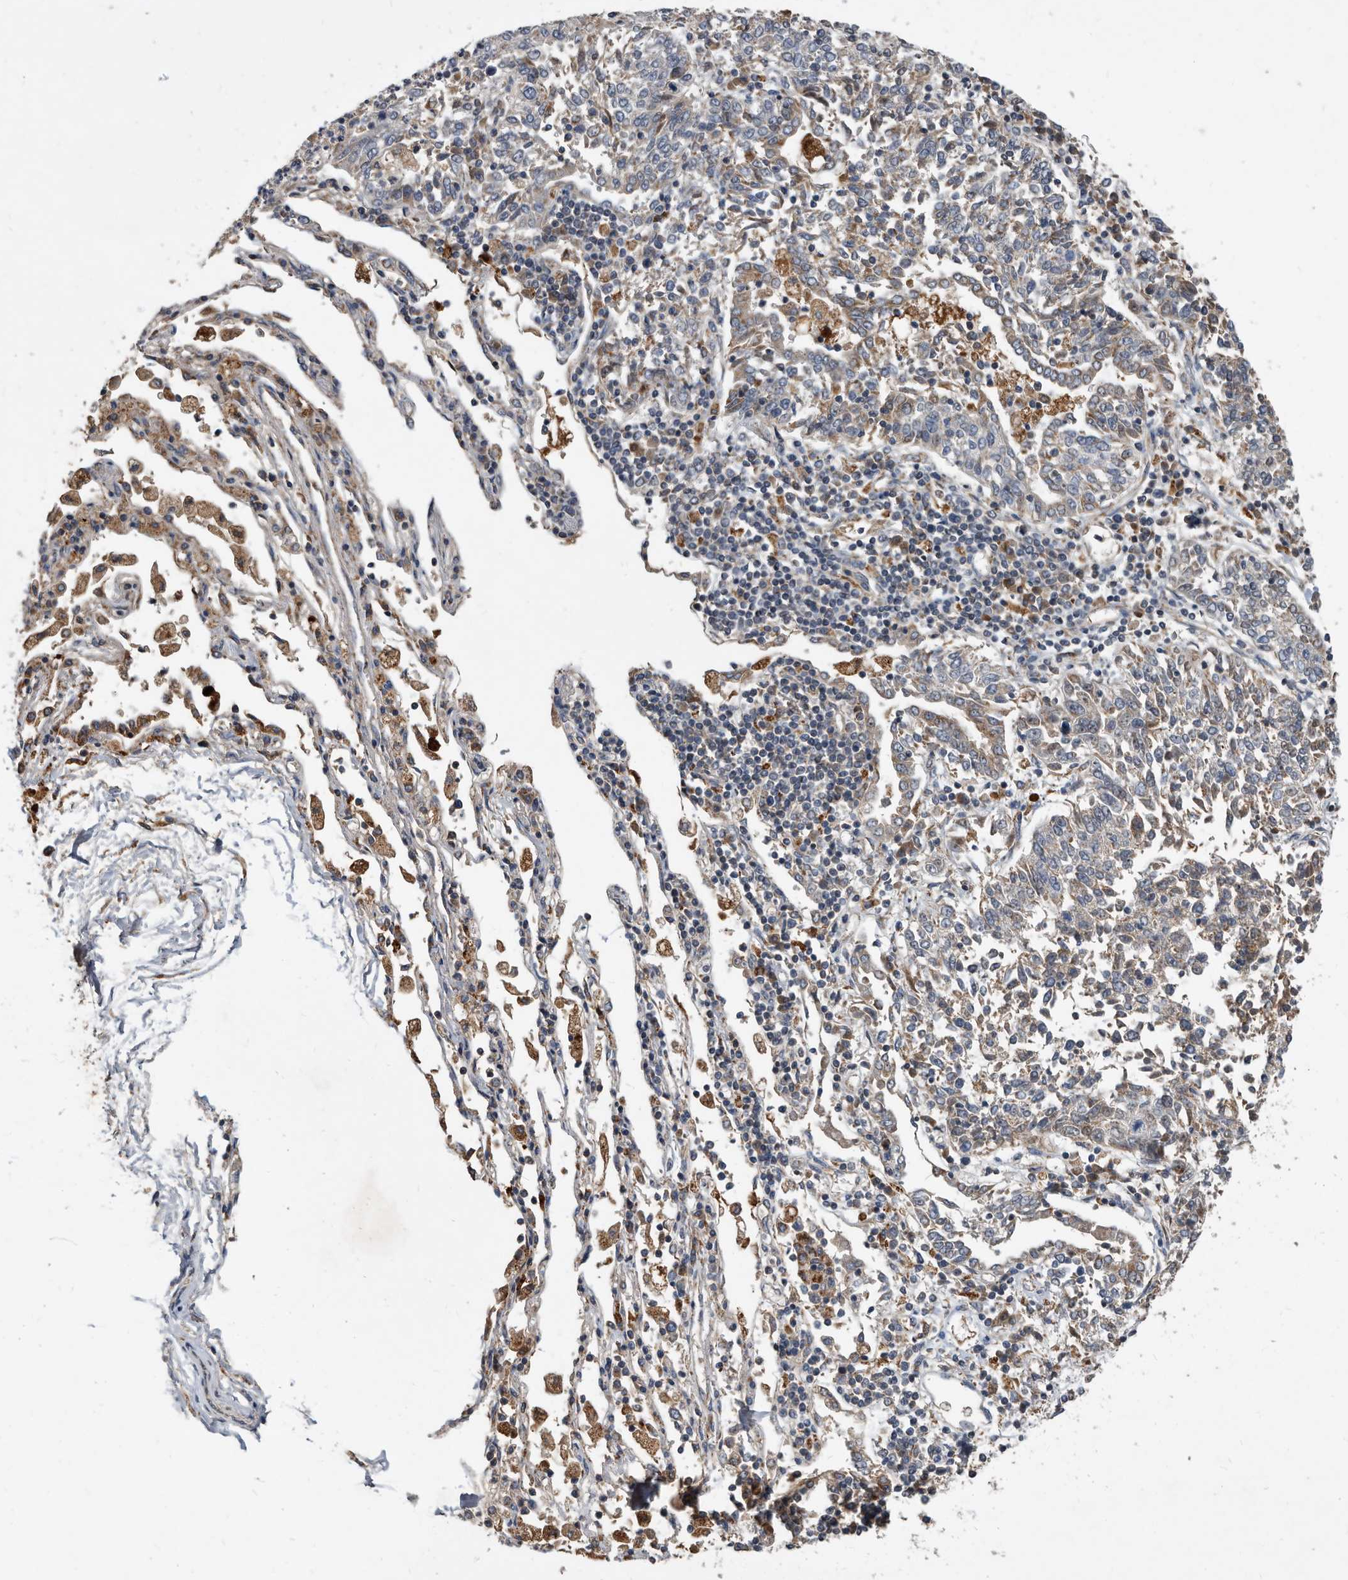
{"staining": {"intensity": "negative", "quantity": "none", "location": "none"}, "tissue": "lung cancer", "cell_type": "Tumor cells", "image_type": "cancer", "snomed": [{"axis": "morphology", "description": "Normal tissue, NOS"}, {"axis": "morphology", "description": "Squamous cell carcinoma, NOS"}, {"axis": "topography", "description": "Cartilage tissue"}, {"axis": "topography", "description": "Lung"}, {"axis": "topography", "description": "Peripheral nerve tissue"}], "caption": "DAB immunohistochemical staining of human lung cancer shows no significant expression in tumor cells.", "gene": "PI15", "patient": {"sex": "female", "age": 49}}